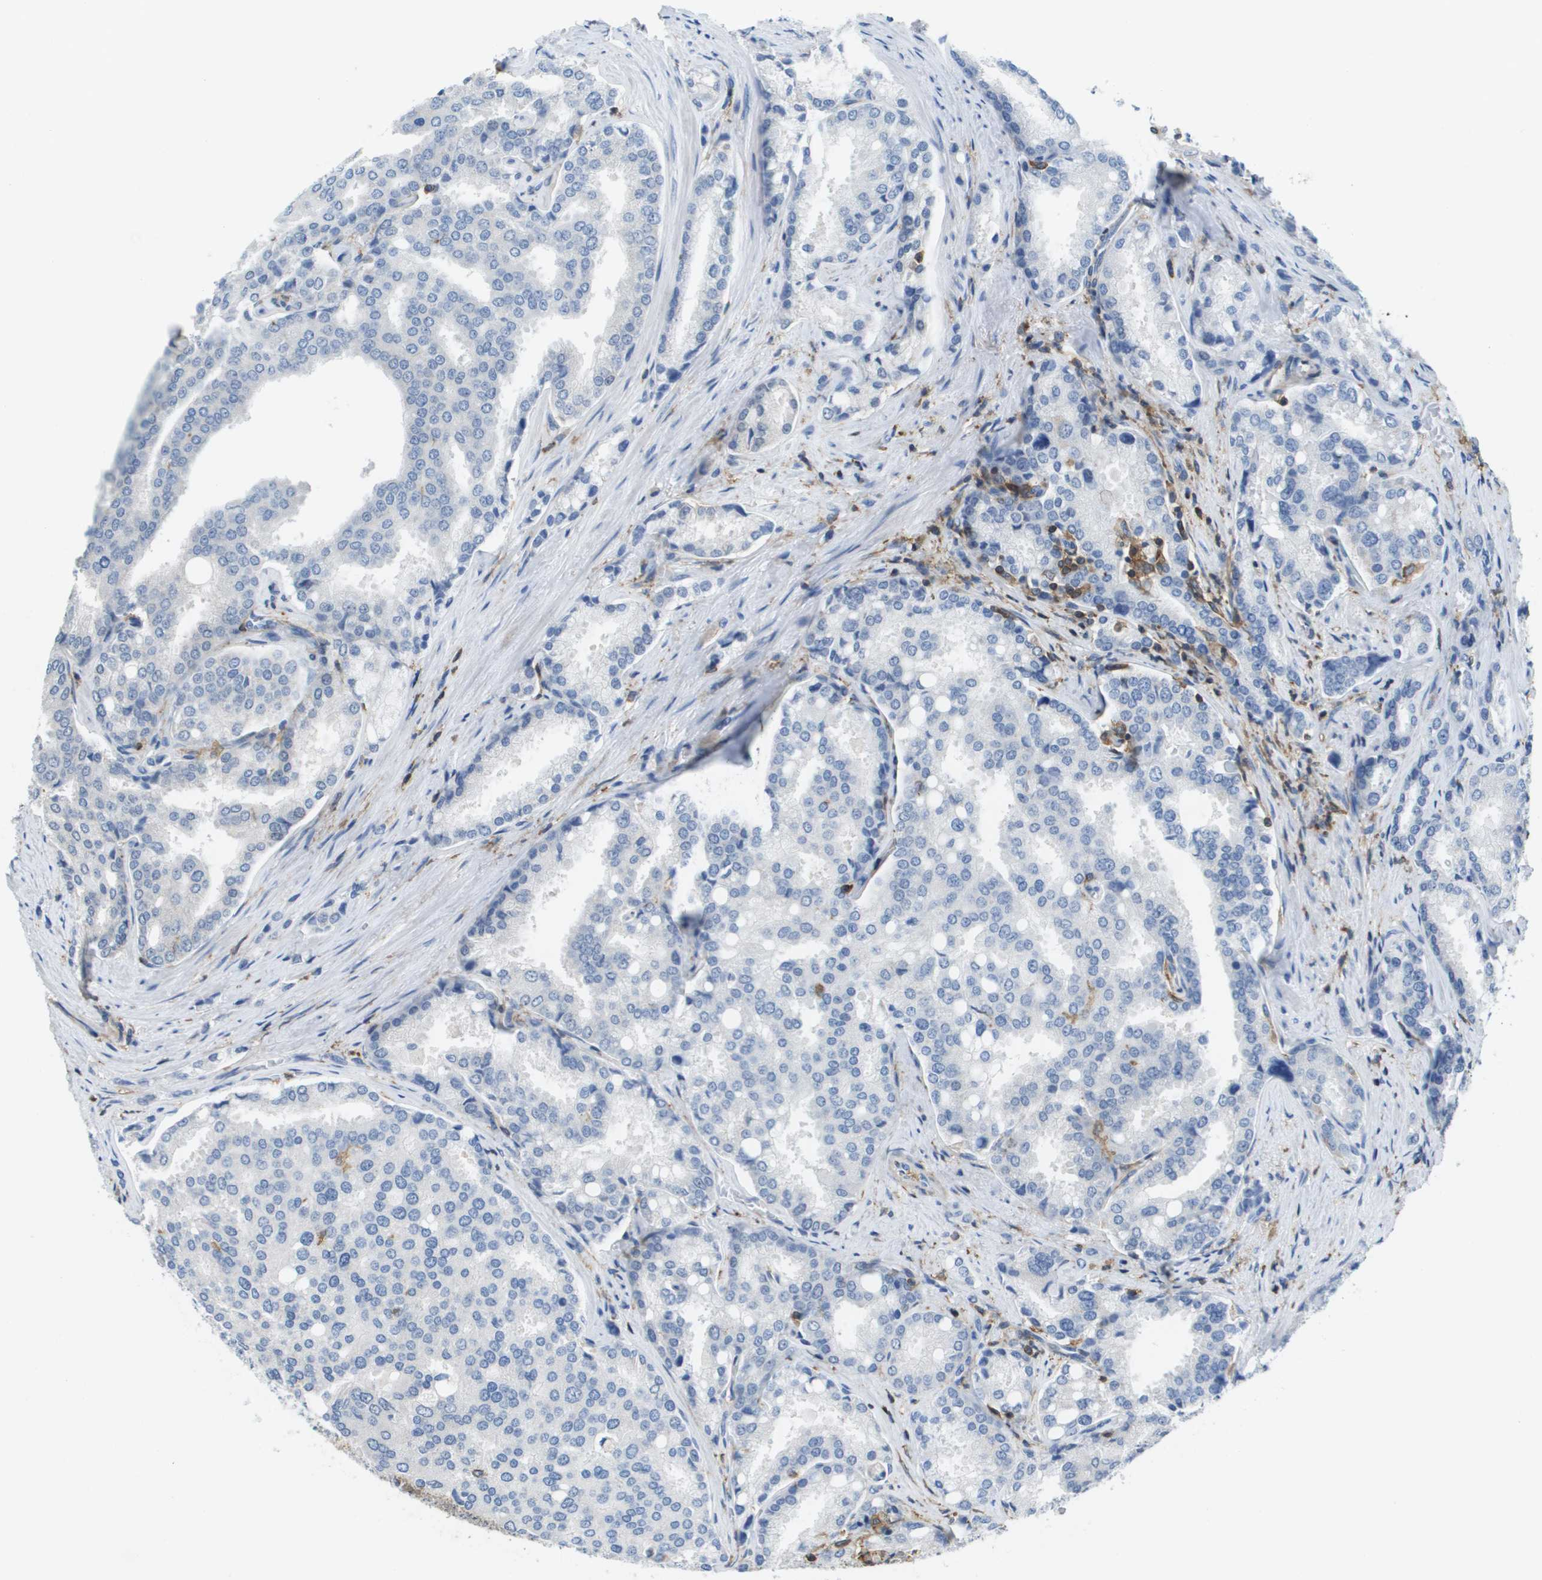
{"staining": {"intensity": "negative", "quantity": "none", "location": "none"}, "tissue": "prostate cancer", "cell_type": "Tumor cells", "image_type": "cancer", "snomed": [{"axis": "morphology", "description": "Adenocarcinoma, High grade"}, {"axis": "topography", "description": "Prostate"}], "caption": "Image shows no protein staining in tumor cells of prostate cancer (adenocarcinoma (high-grade)) tissue.", "gene": "RCSD1", "patient": {"sex": "male", "age": 50}}